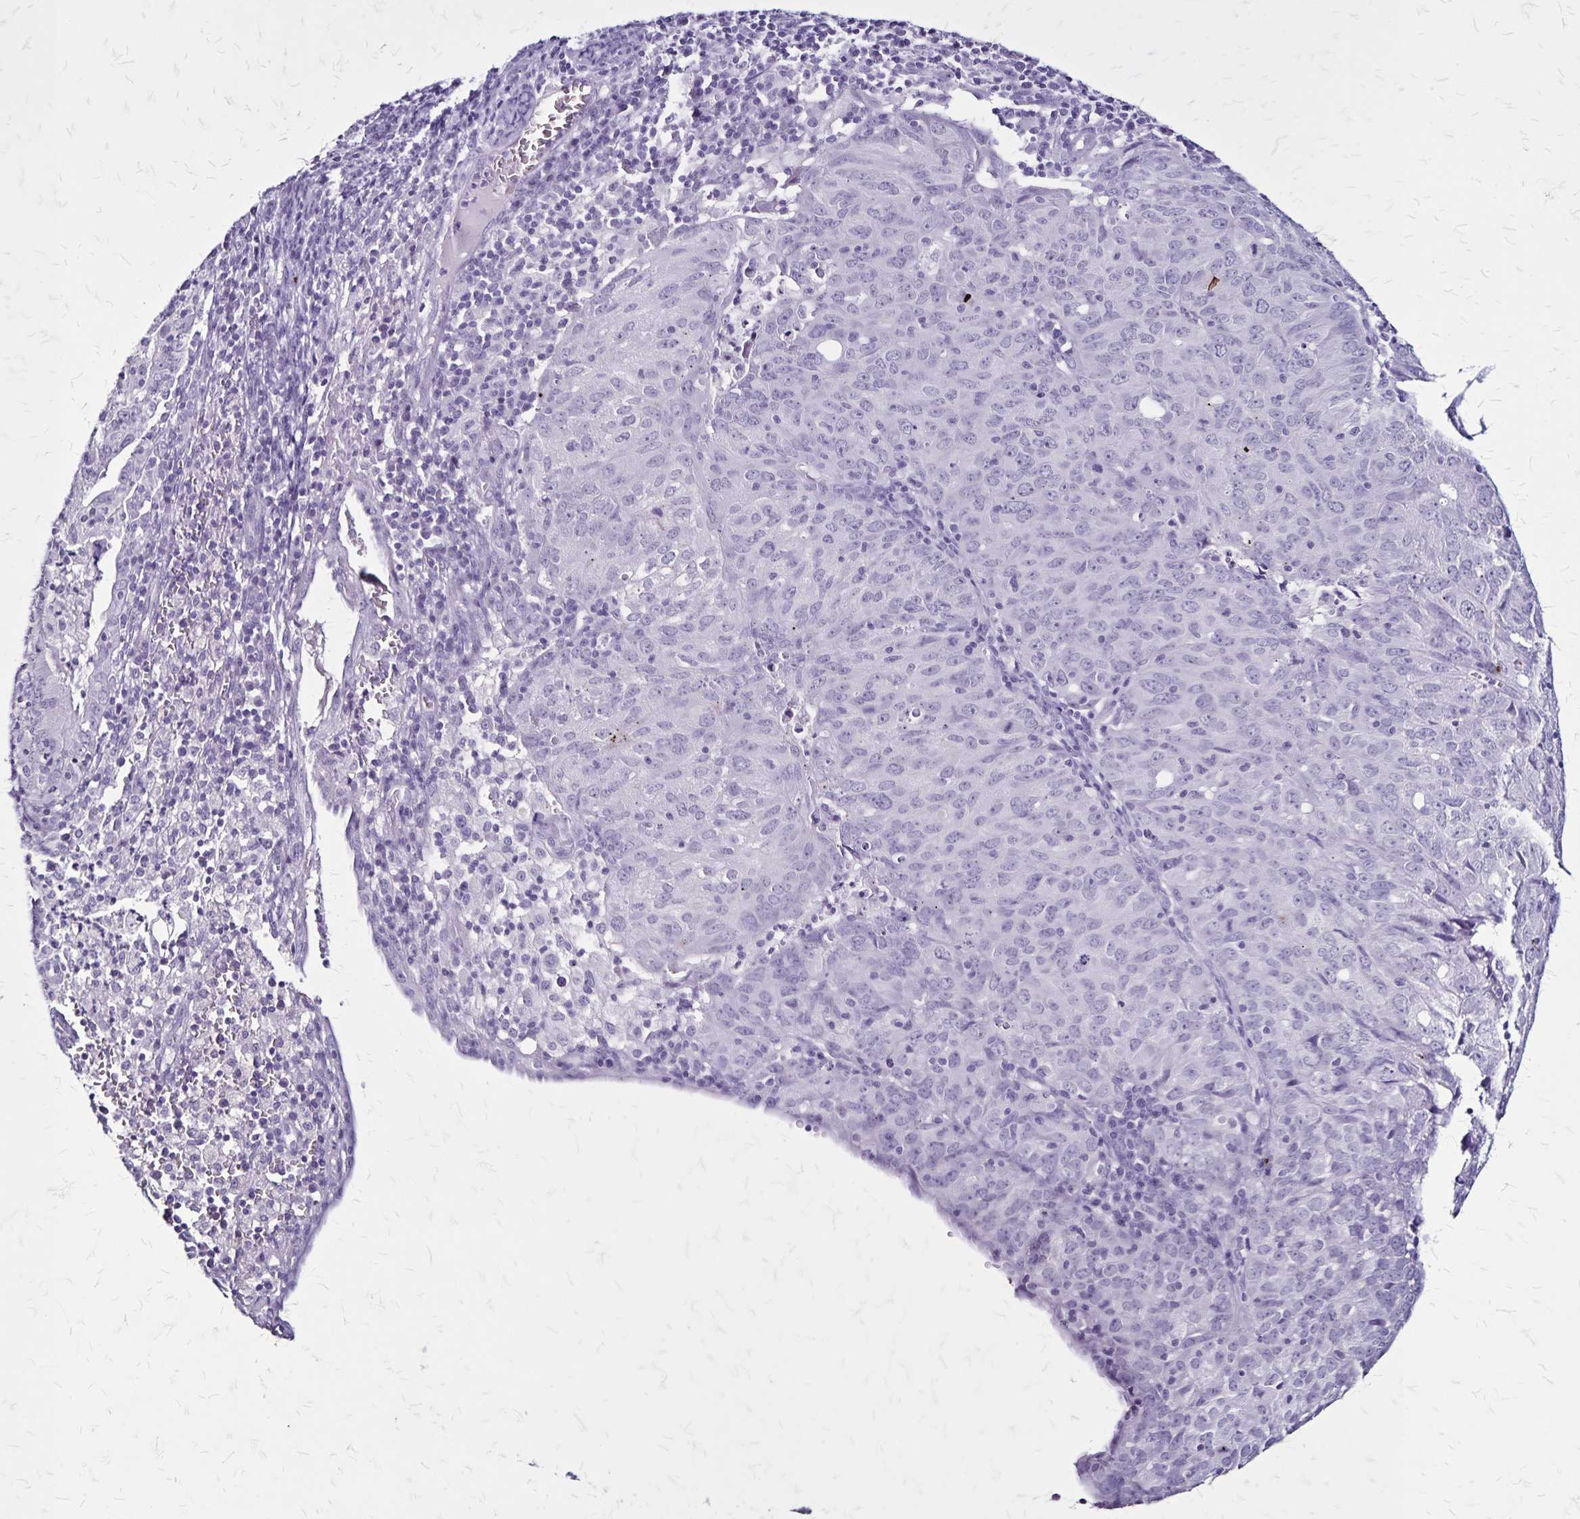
{"staining": {"intensity": "negative", "quantity": "none", "location": "none"}, "tissue": "cervical cancer", "cell_type": "Tumor cells", "image_type": "cancer", "snomed": [{"axis": "morphology", "description": "Adenocarcinoma, NOS"}, {"axis": "topography", "description": "Cervix"}], "caption": "High power microscopy histopathology image of an IHC histopathology image of adenocarcinoma (cervical), revealing no significant expression in tumor cells.", "gene": "KRT2", "patient": {"sex": "female", "age": 56}}